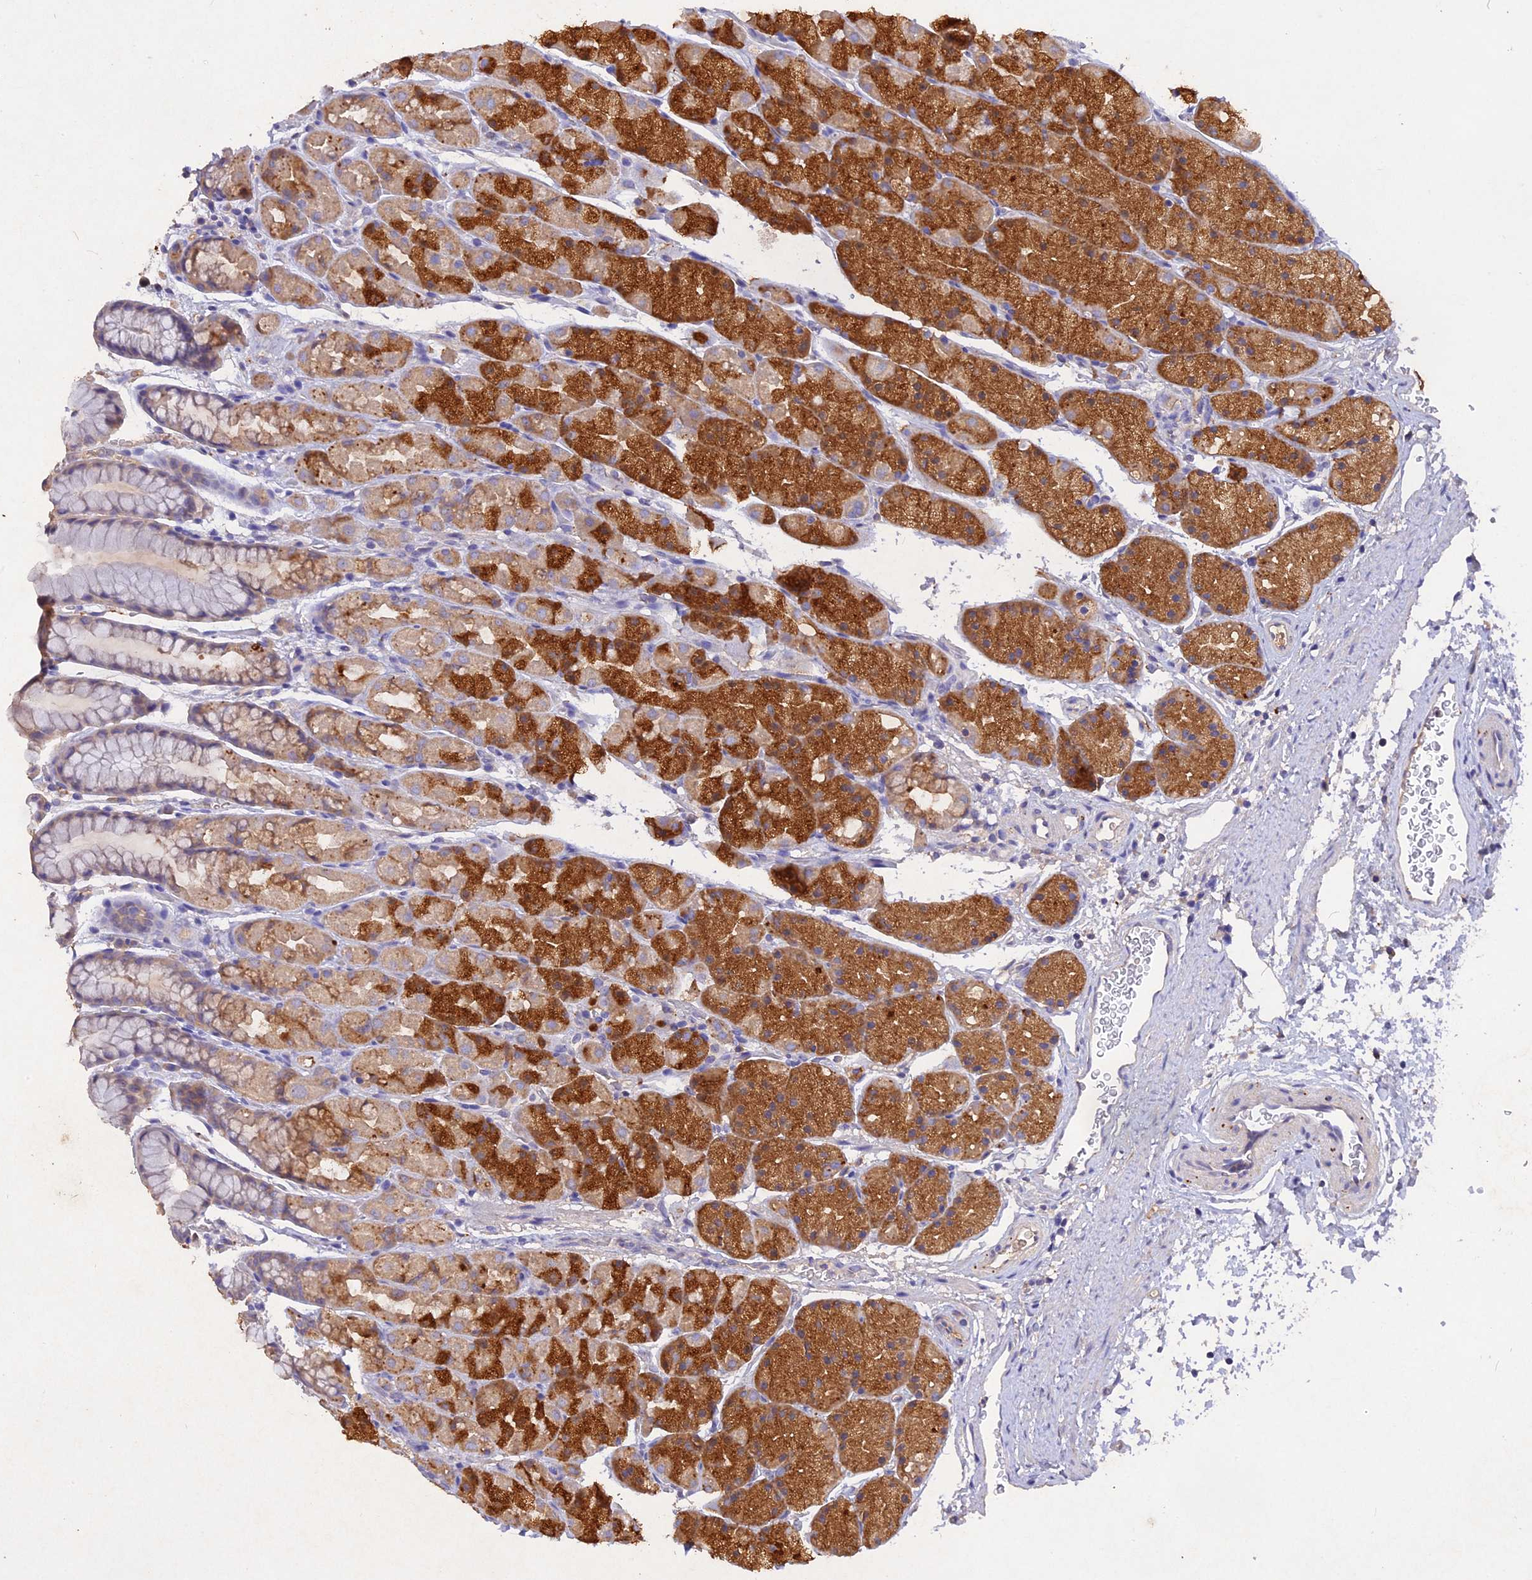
{"staining": {"intensity": "strong", "quantity": "25%-75%", "location": "cytoplasmic/membranous"}, "tissue": "stomach", "cell_type": "Glandular cells", "image_type": "normal", "snomed": [{"axis": "morphology", "description": "Normal tissue, NOS"}, {"axis": "topography", "description": "Stomach, upper"}, {"axis": "topography", "description": "Stomach"}], "caption": "Immunohistochemistry (IHC) histopathology image of normal stomach: human stomach stained using immunohistochemistry (IHC) displays high levels of strong protein expression localized specifically in the cytoplasmic/membranous of glandular cells, appearing as a cytoplasmic/membranous brown color.", "gene": "SLC26A4", "patient": {"sex": "male", "age": 47}}